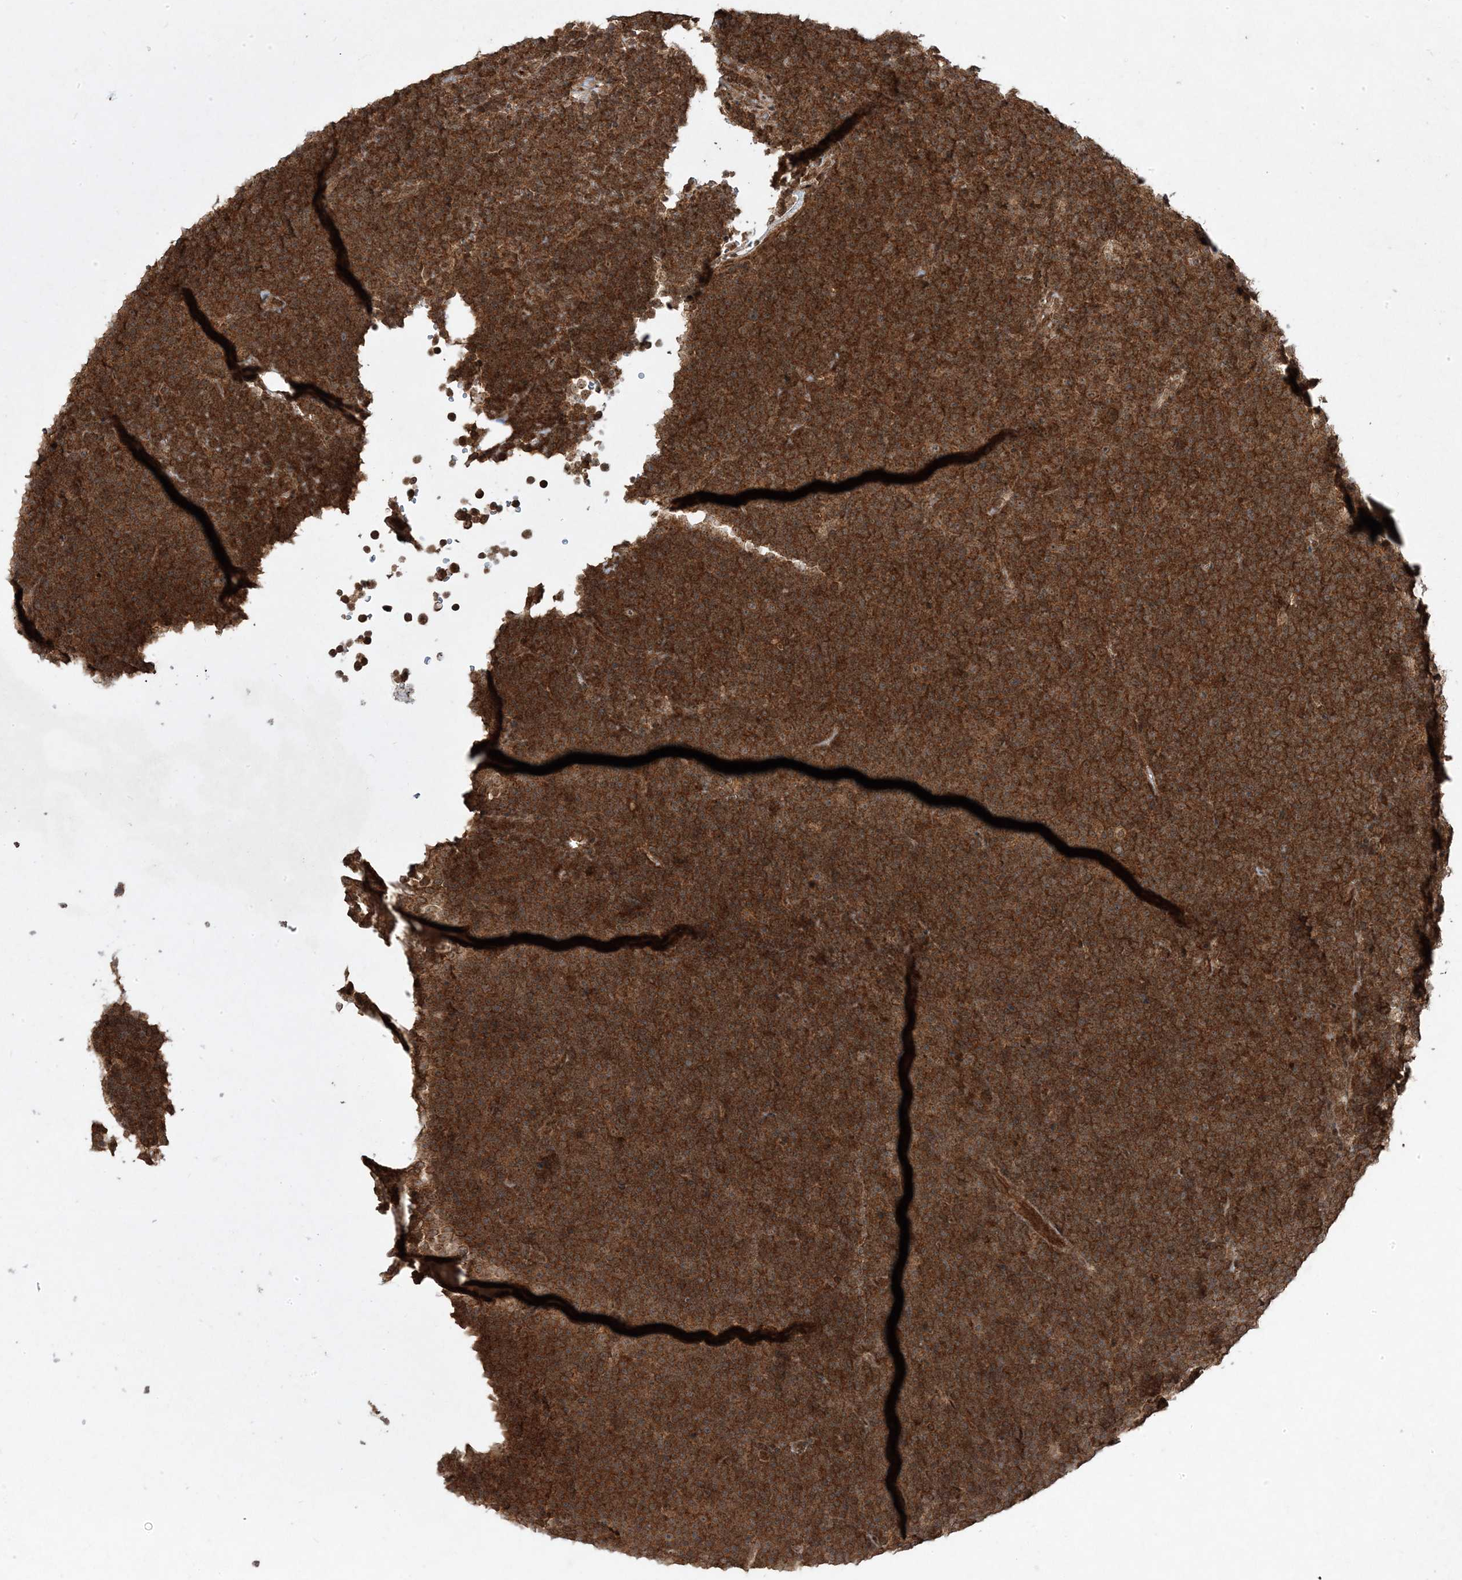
{"staining": {"intensity": "strong", "quantity": ">75%", "location": "cytoplasmic/membranous,nuclear"}, "tissue": "lymphoma", "cell_type": "Tumor cells", "image_type": "cancer", "snomed": [{"axis": "morphology", "description": "Malignant lymphoma, non-Hodgkin's type, Low grade"}, {"axis": "topography", "description": "Lymph node"}], "caption": "Immunohistochemistry micrograph of neoplastic tissue: human lymphoma stained using immunohistochemistry demonstrates high levels of strong protein expression localized specifically in the cytoplasmic/membranous and nuclear of tumor cells, appearing as a cytoplasmic/membranous and nuclear brown color.", "gene": "PLEKHM2", "patient": {"sex": "female", "age": 67}}